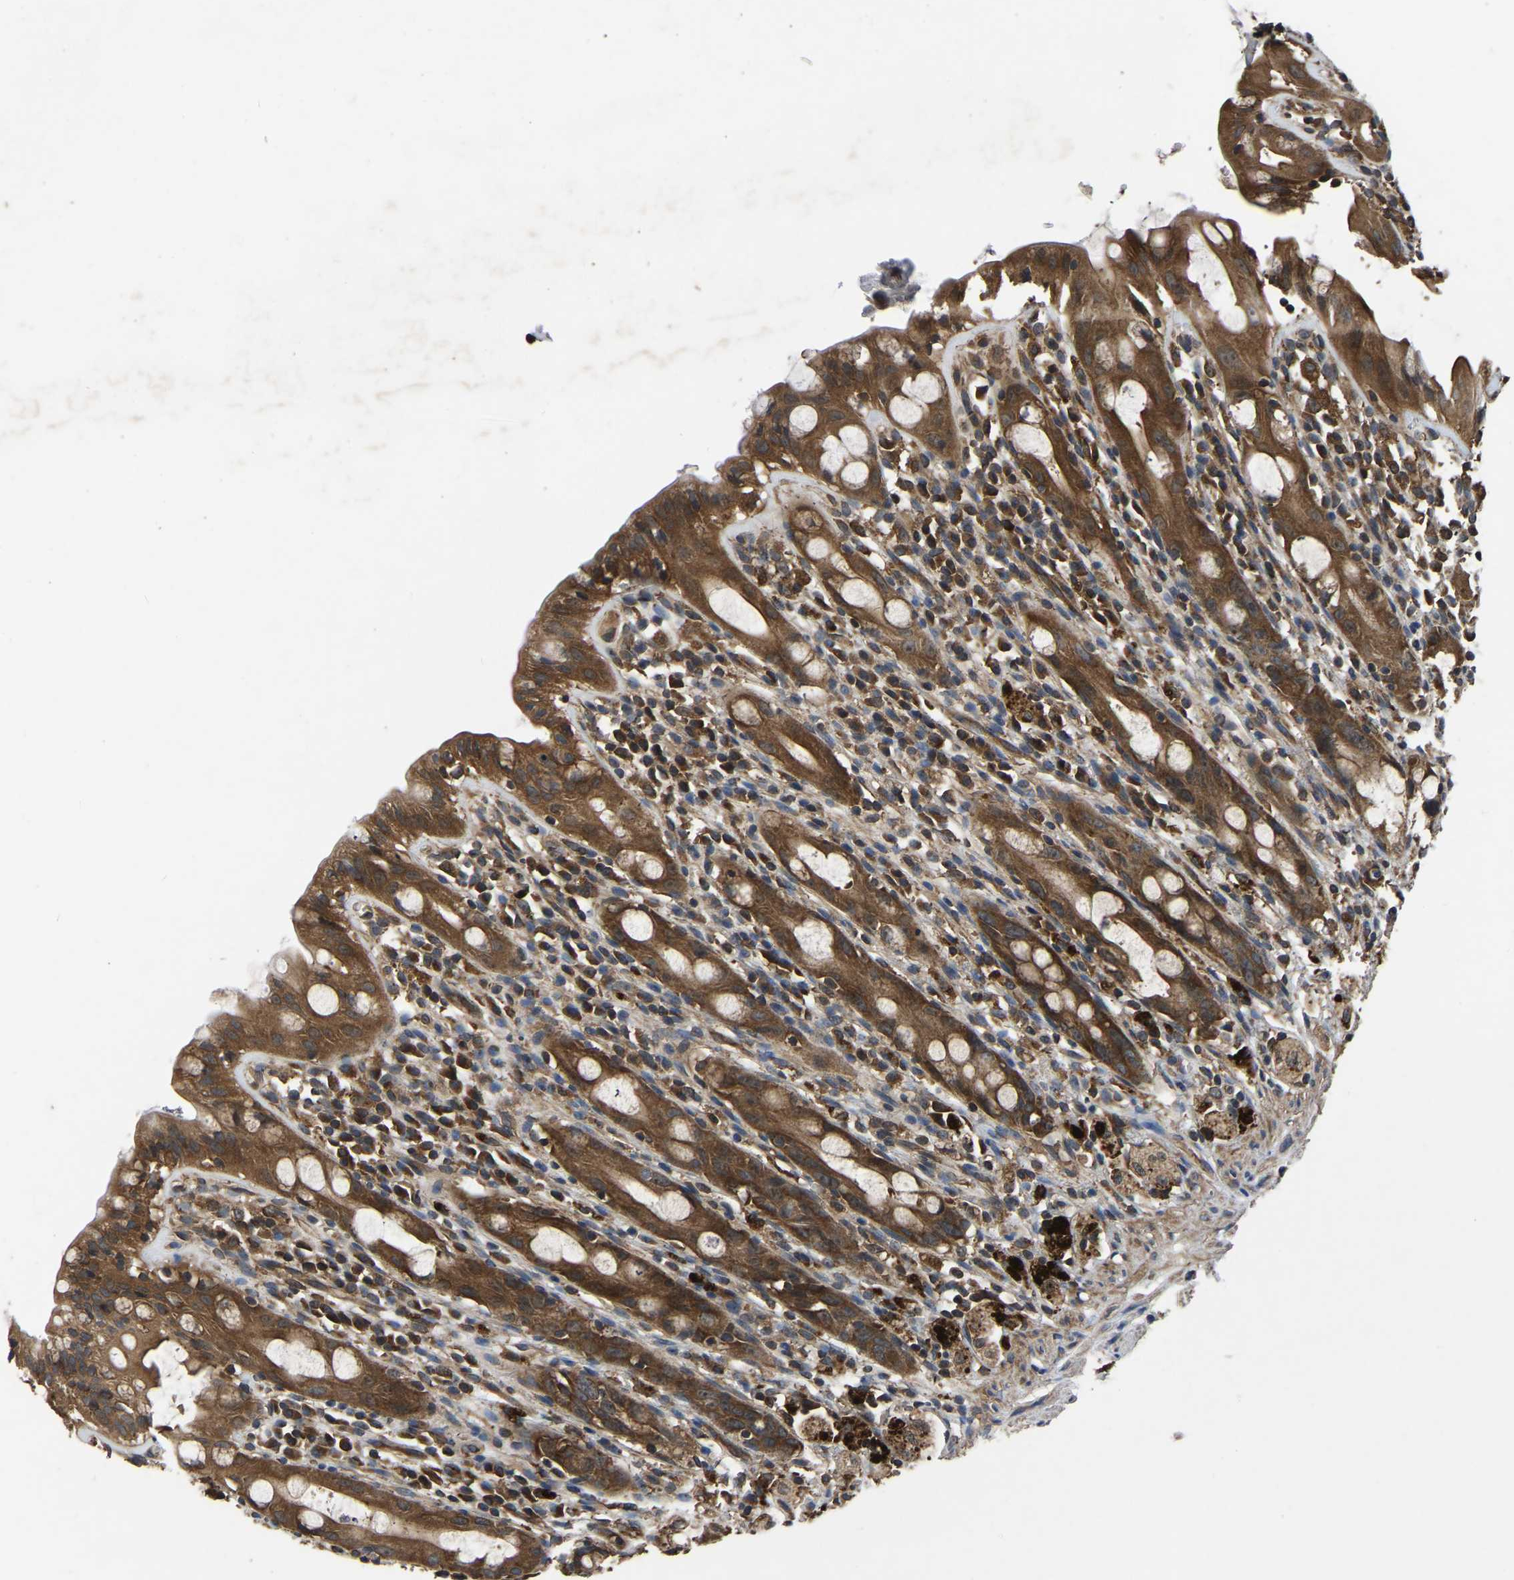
{"staining": {"intensity": "strong", "quantity": ">75%", "location": "cytoplasmic/membranous"}, "tissue": "rectum", "cell_type": "Glandular cells", "image_type": "normal", "snomed": [{"axis": "morphology", "description": "Normal tissue, NOS"}, {"axis": "topography", "description": "Rectum"}], "caption": "An immunohistochemistry micrograph of benign tissue is shown. Protein staining in brown labels strong cytoplasmic/membranous positivity in rectum within glandular cells.", "gene": "CRYZL1", "patient": {"sex": "male", "age": 44}}